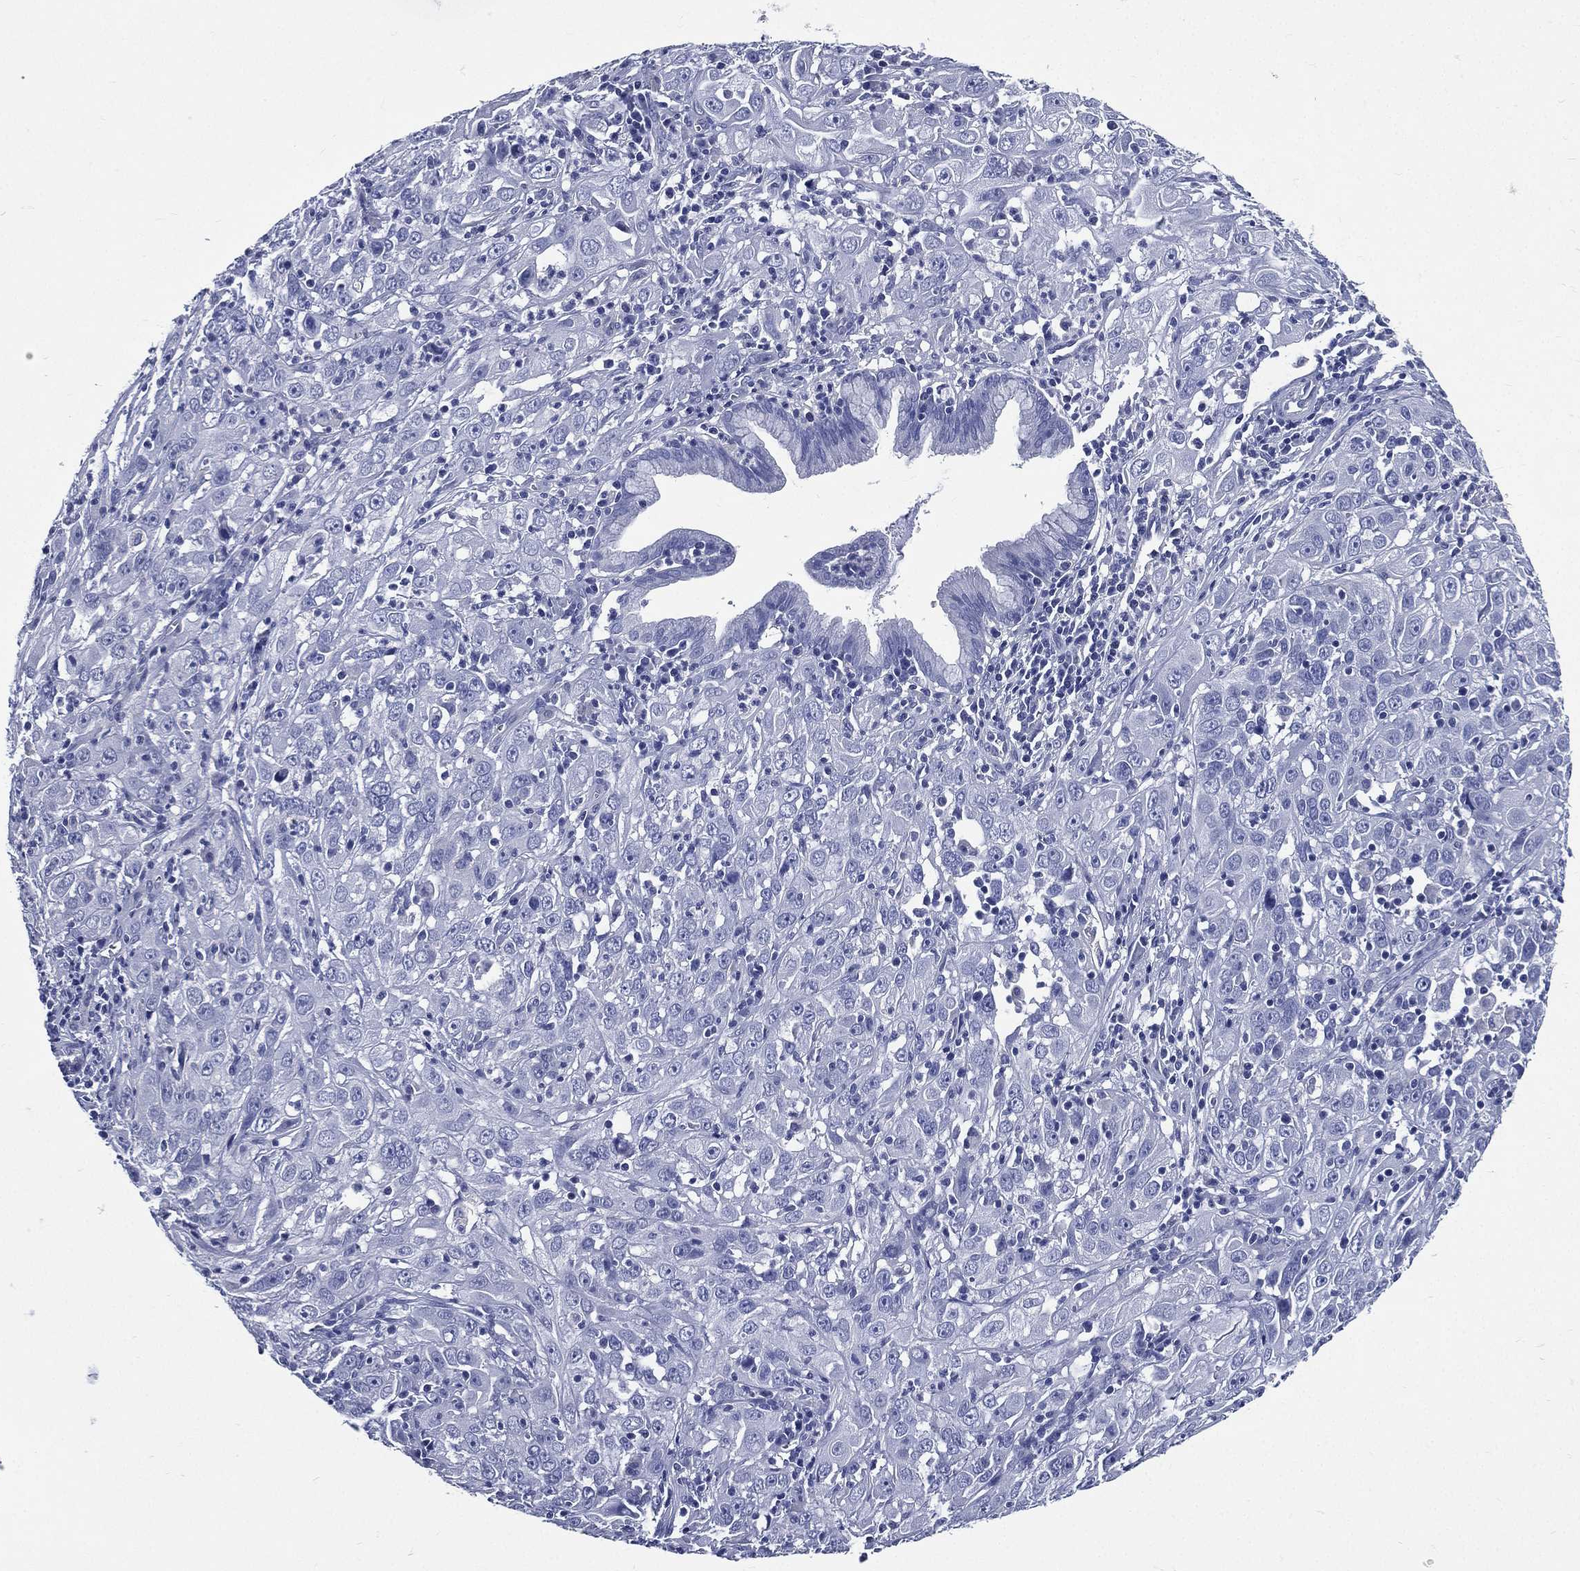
{"staining": {"intensity": "negative", "quantity": "none", "location": "none"}, "tissue": "cervical cancer", "cell_type": "Tumor cells", "image_type": "cancer", "snomed": [{"axis": "morphology", "description": "Squamous cell carcinoma, NOS"}, {"axis": "topography", "description": "Cervix"}], "caption": "IHC image of human cervical squamous cell carcinoma stained for a protein (brown), which displays no staining in tumor cells.", "gene": "DPYS", "patient": {"sex": "female", "age": 32}}